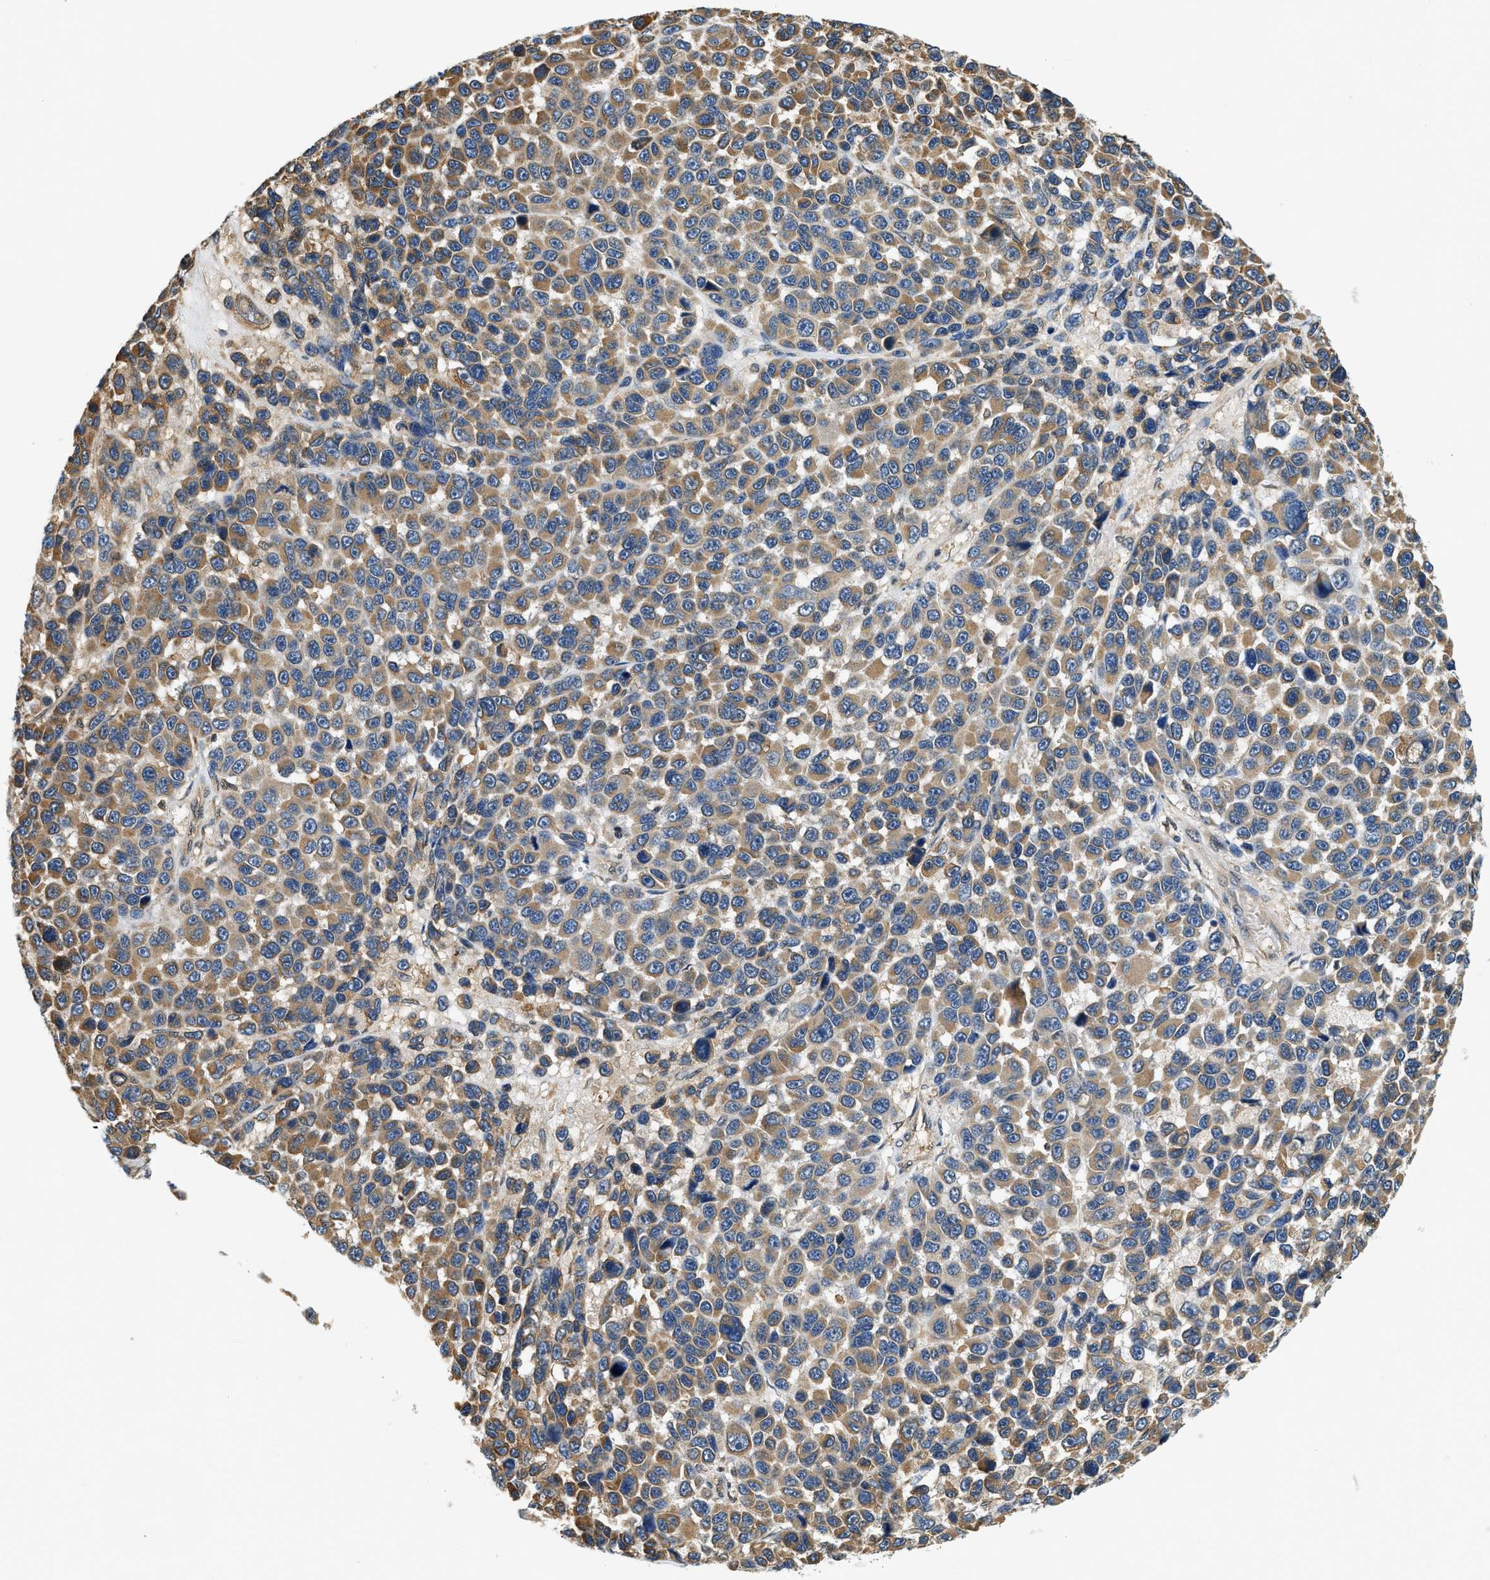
{"staining": {"intensity": "moderate", "quantity": ">75%", "location": "cytoplasmic/membranous"}, "tissue": "melanoma", "cell_type": "Tumor cells", "image_type": "cancer", "snomed": [{"axis": "morphology", "description": "Malignant melanoma, NOS"}, {"axis": "topography", "description": "Skin"}], "caption": "An image of human malignant melanoma stained for a protein reveals moderate cytoplasmic/membranous brown staining in tumor cells. (IHC, brightfield microscopy, high magnification).", "gene": "BCL7C", "patient": {"sex": "male", "age": 53}}